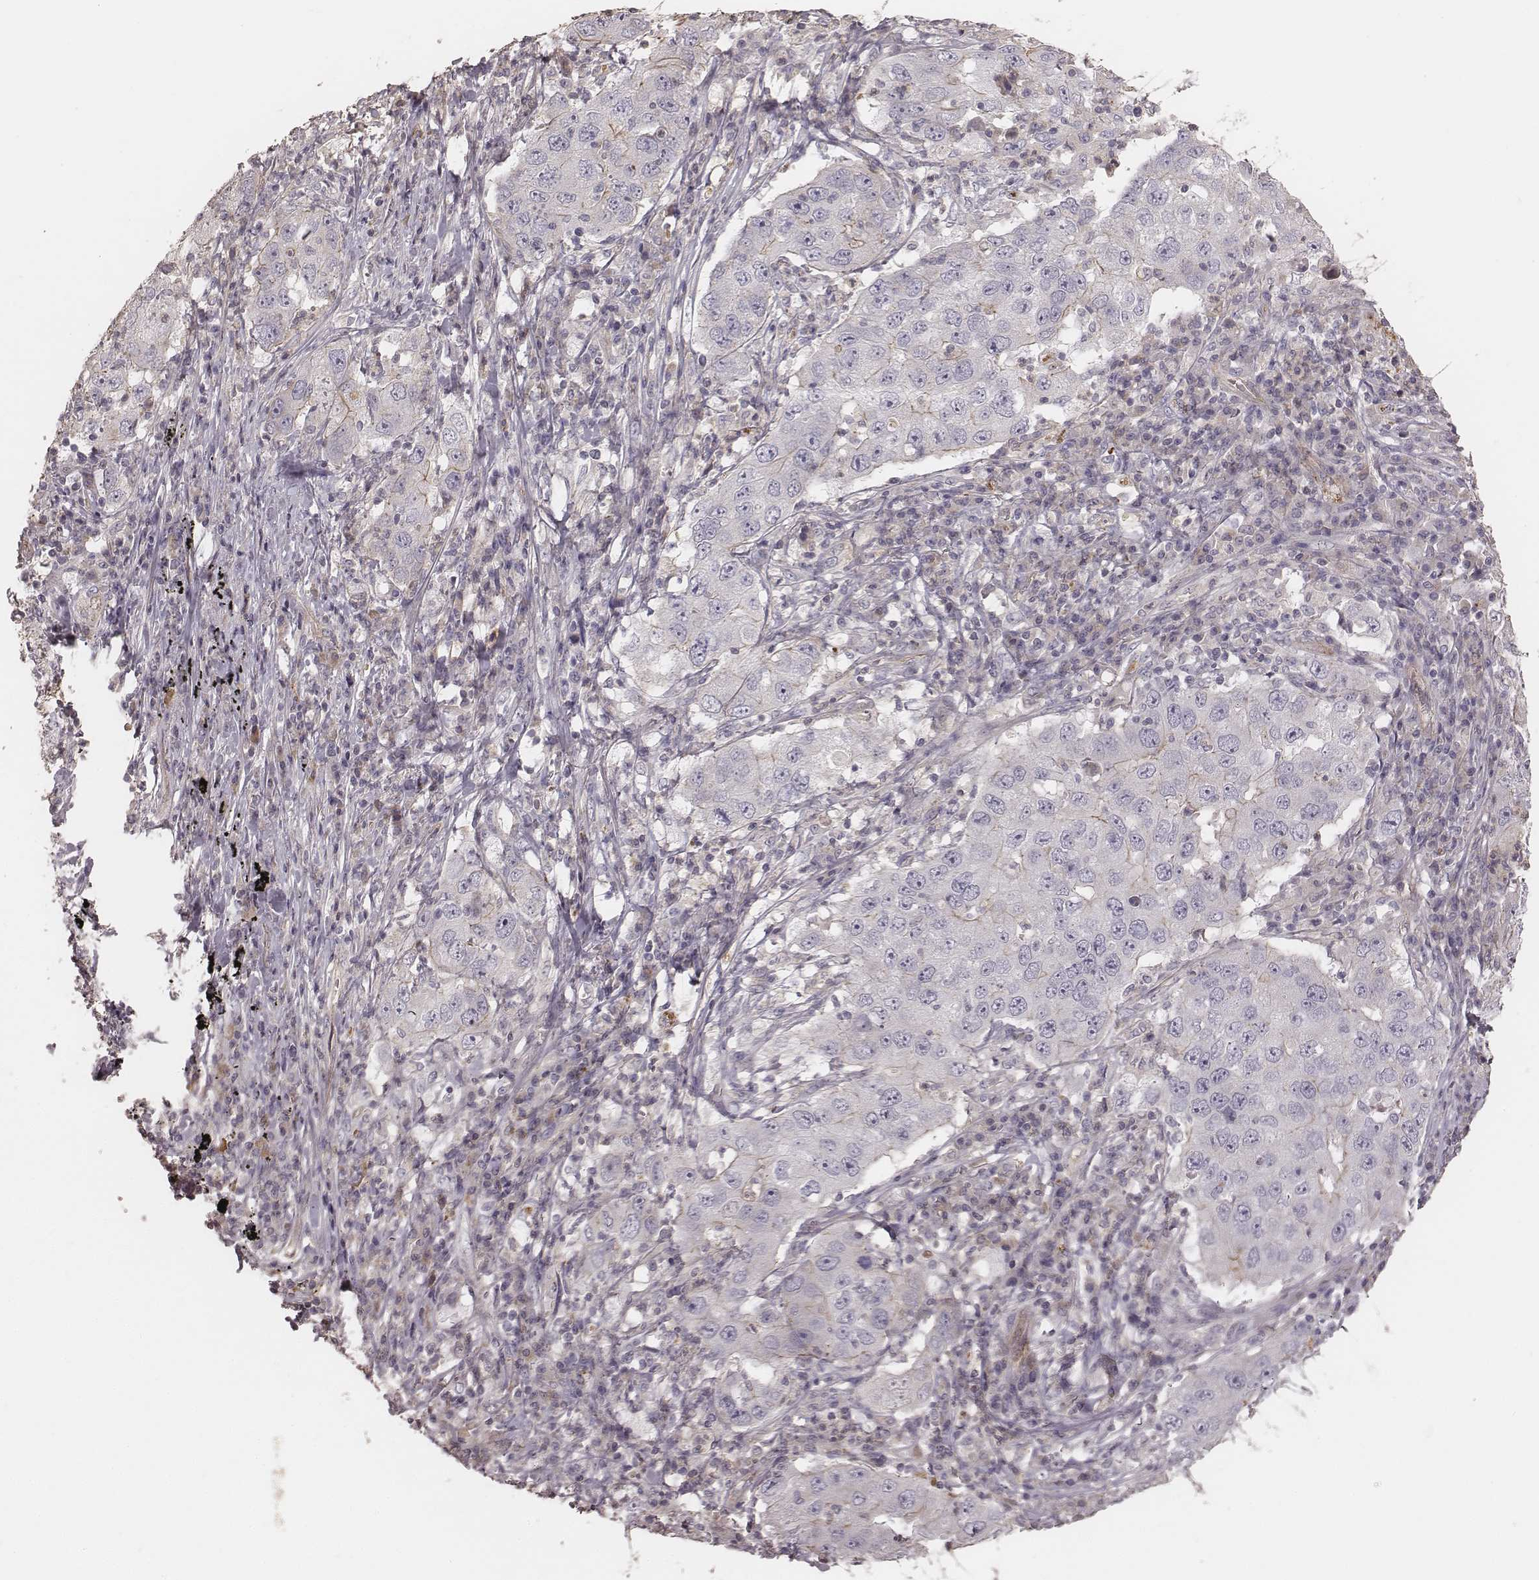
{"staining": {"intensity": "weak", "quantity": "<25%", "location": "cytoplasmic/membranous"}, "tissue": "lung cancer", "cell_type": "Tumor cells", "image_type": "cancer", "snomed": [{"axis": "morphology", "description": "Adenocarcinoma, NOS"}, {"axis": "topography", "description": "Lung"}], "caption": "Immunohistochemical staining of human adenocarcinoma (lung) displays no significant staining in tumor cells. Brightfield microscopy of IHC stained with DAB (brown) and hematoxylin (blue), captured at high magnification.", "gene": "OTOGL", "patient": {"sex": "male", "age": 73}}